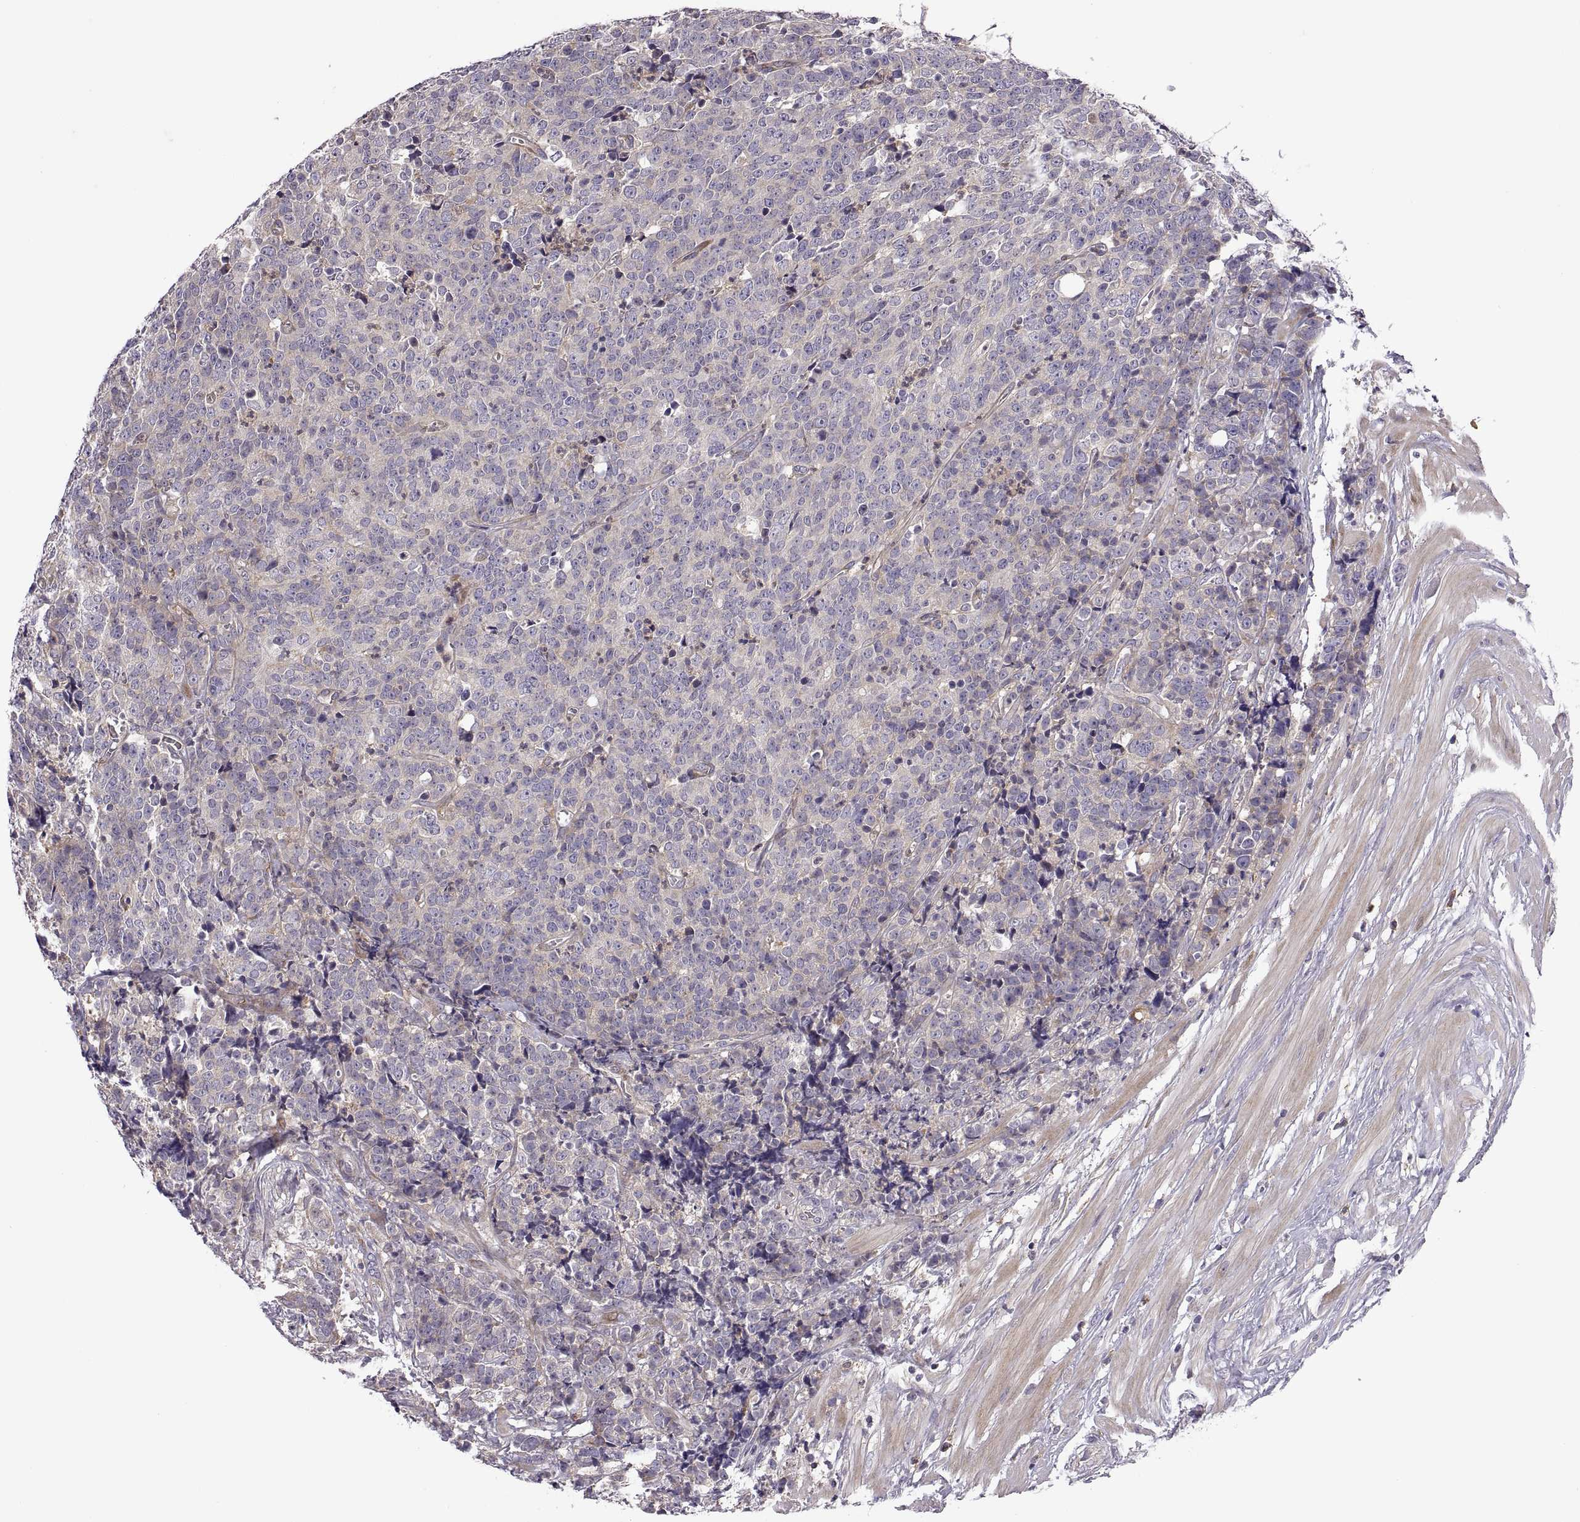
{"staining": {"intensity": "weak", "quantity": "<25%", "location": "cytoplasmic/membranous"}, "tissue": "prostate cancer", "cell_type": "Tumor cells", "image_type": "cancer", "snomed": [{"axis": "morphology", "description": "Adenocarcinoma, NOS"}, {"axis": "topography", "description": "Prostate"}], "caption": "Protein analysis of prostate cancer reveals no significant staining in tumor cells.", "gene": "SPATA32", "patient": {"sex": "male", "age": 67}}